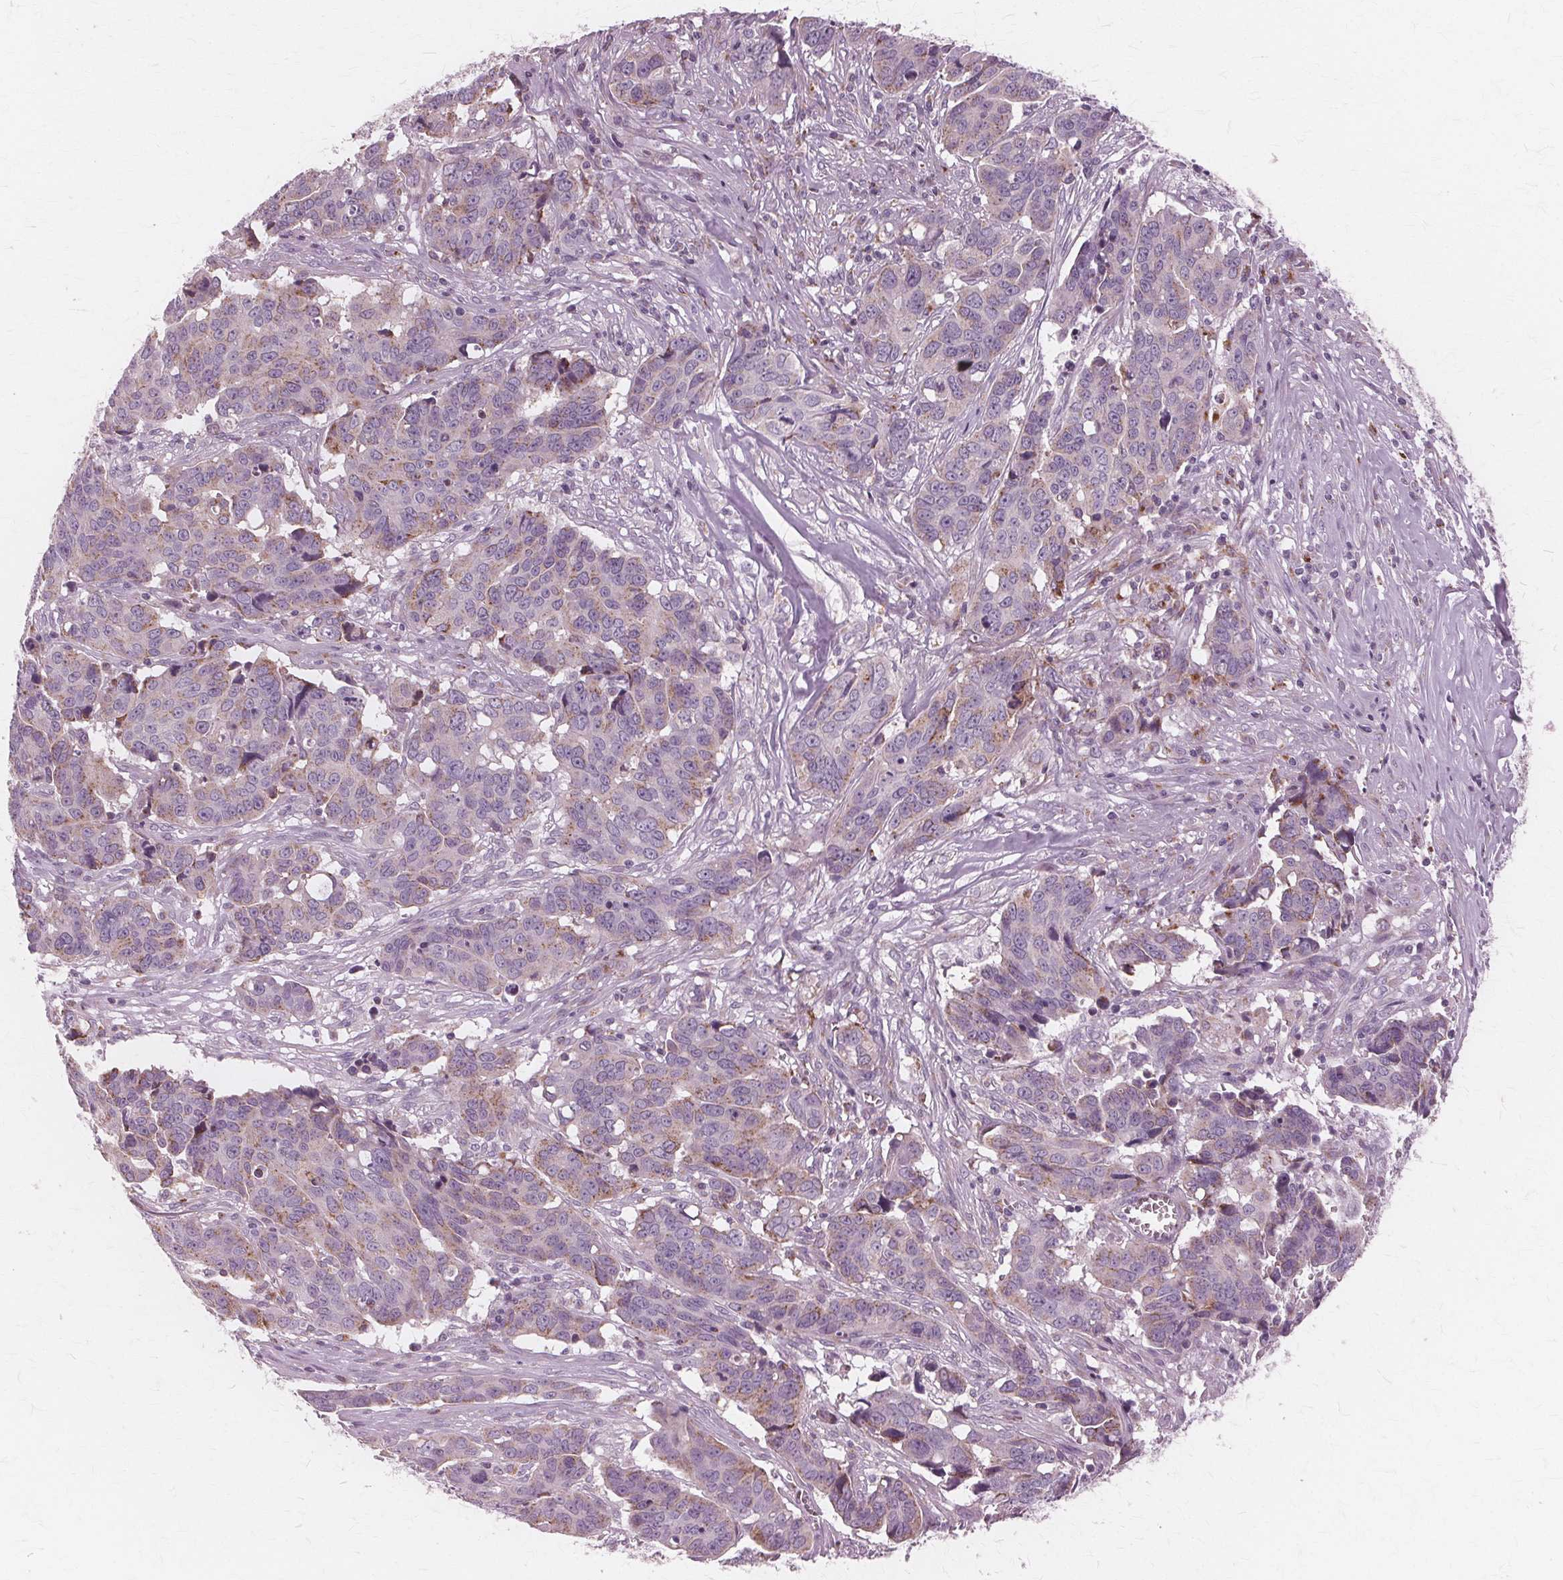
{"staining": {"intensity": "weak", "quantity": "<25%", "location": "cytoplasmic/membranous"}, "tissue": "ovarian cancer", "cell_type": "Tumor cells", "image_type": "cancer", "snomed": [{"axis": "morphology", "description": "Carcinoma, endometroid"}, {"axis": "topography", "description": "Ovary"}], "caption": "Endometroid carcinoma (ovarian) stained for a protein using immunohistochemistry reveals no positivity tumor cells.", "gene": "DNASE2", "patient": {"sex": "female", "age": 78}}